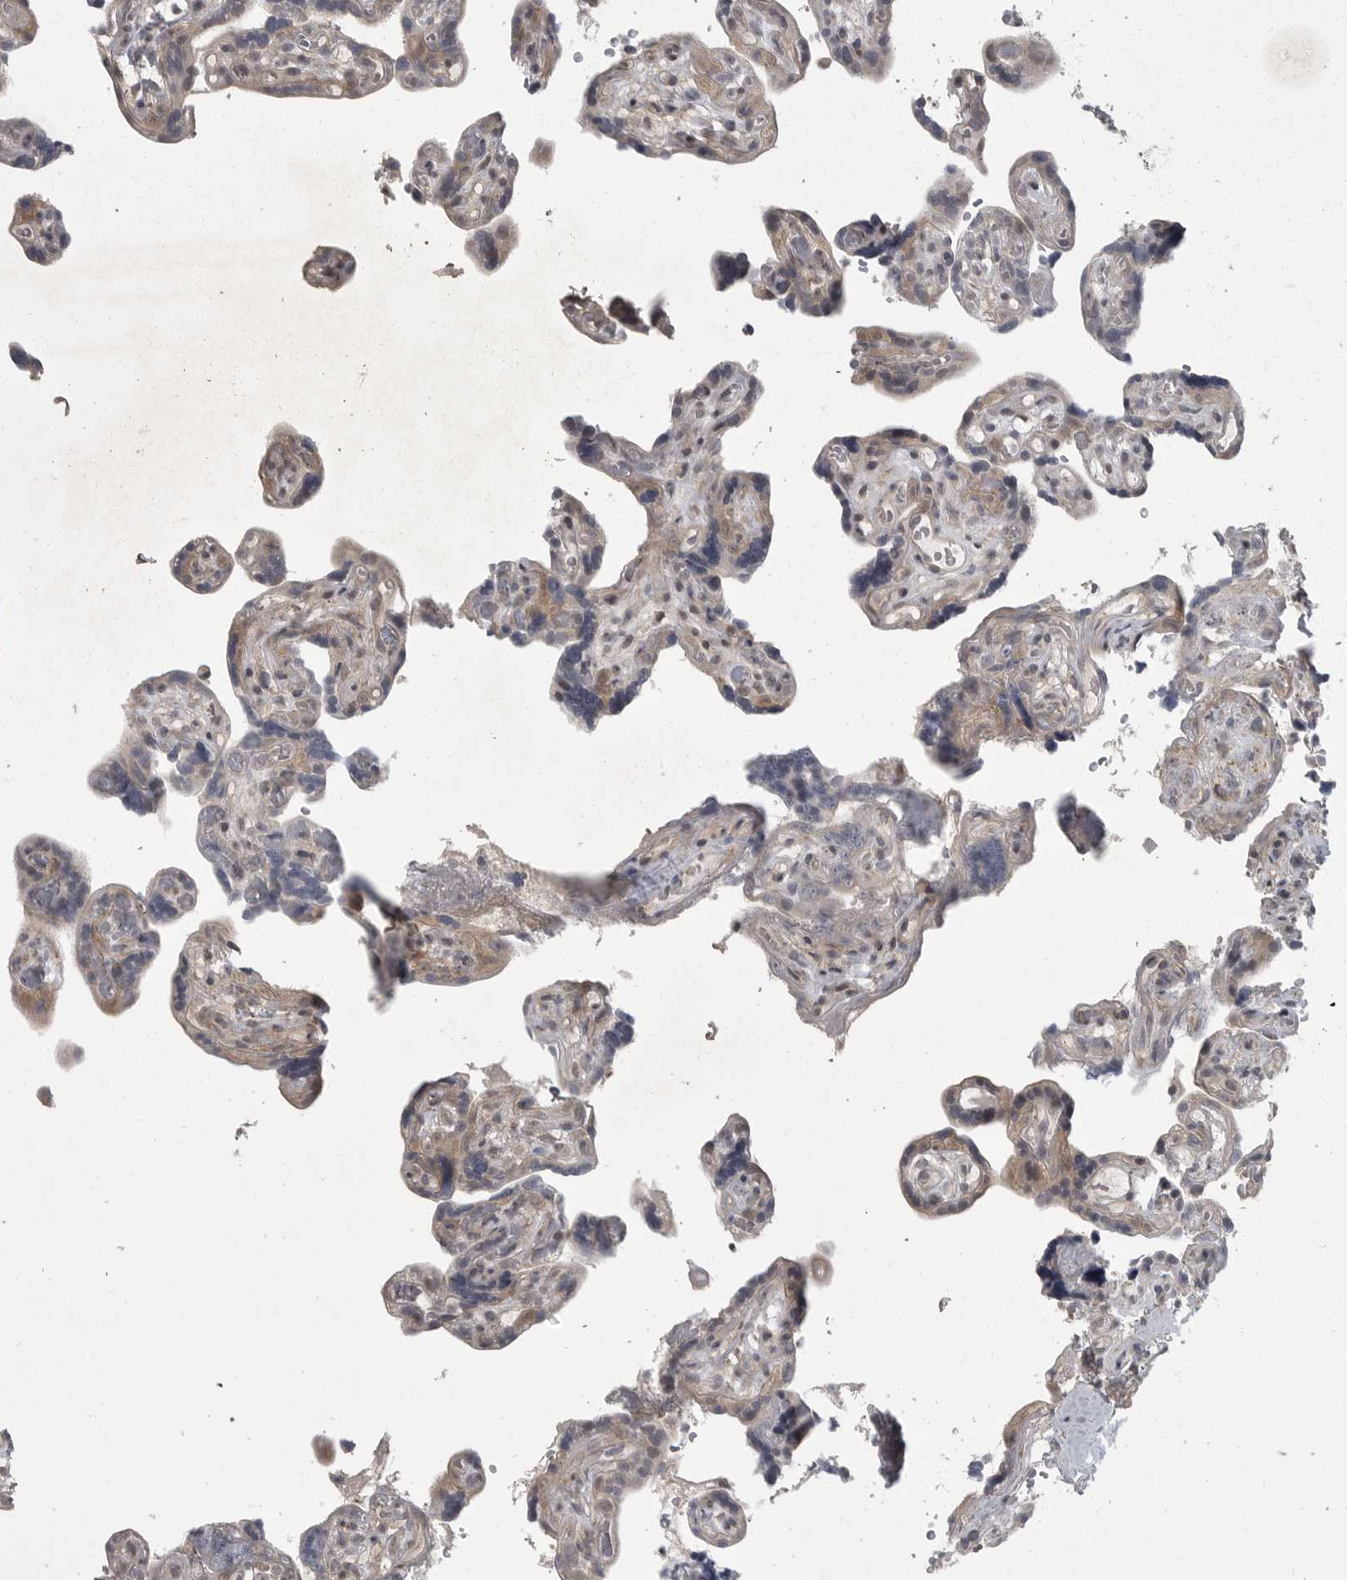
{"staining": {"intensity": "weak", "quantity": ">75%", "location": "cytoplasmic/membranous"}, "tissue": "placenta", "cell_type": "Decidual cells", "image_type": "normal", "snomed": [{"axis": "morphology", "description": "Normal tissue, NOS"}, {"axis": "topography", "description": "Placenta"}], "caption": "Brown immunohistochemical staining in unremarkable placenta shows weak cytoplasmic/membranous staining in about >75% of decidual cells. (IHC, brightfield microscopy, high magnification).", "gene": "PPP1R9A", "patient": {"sex": "female", "age": 30}}